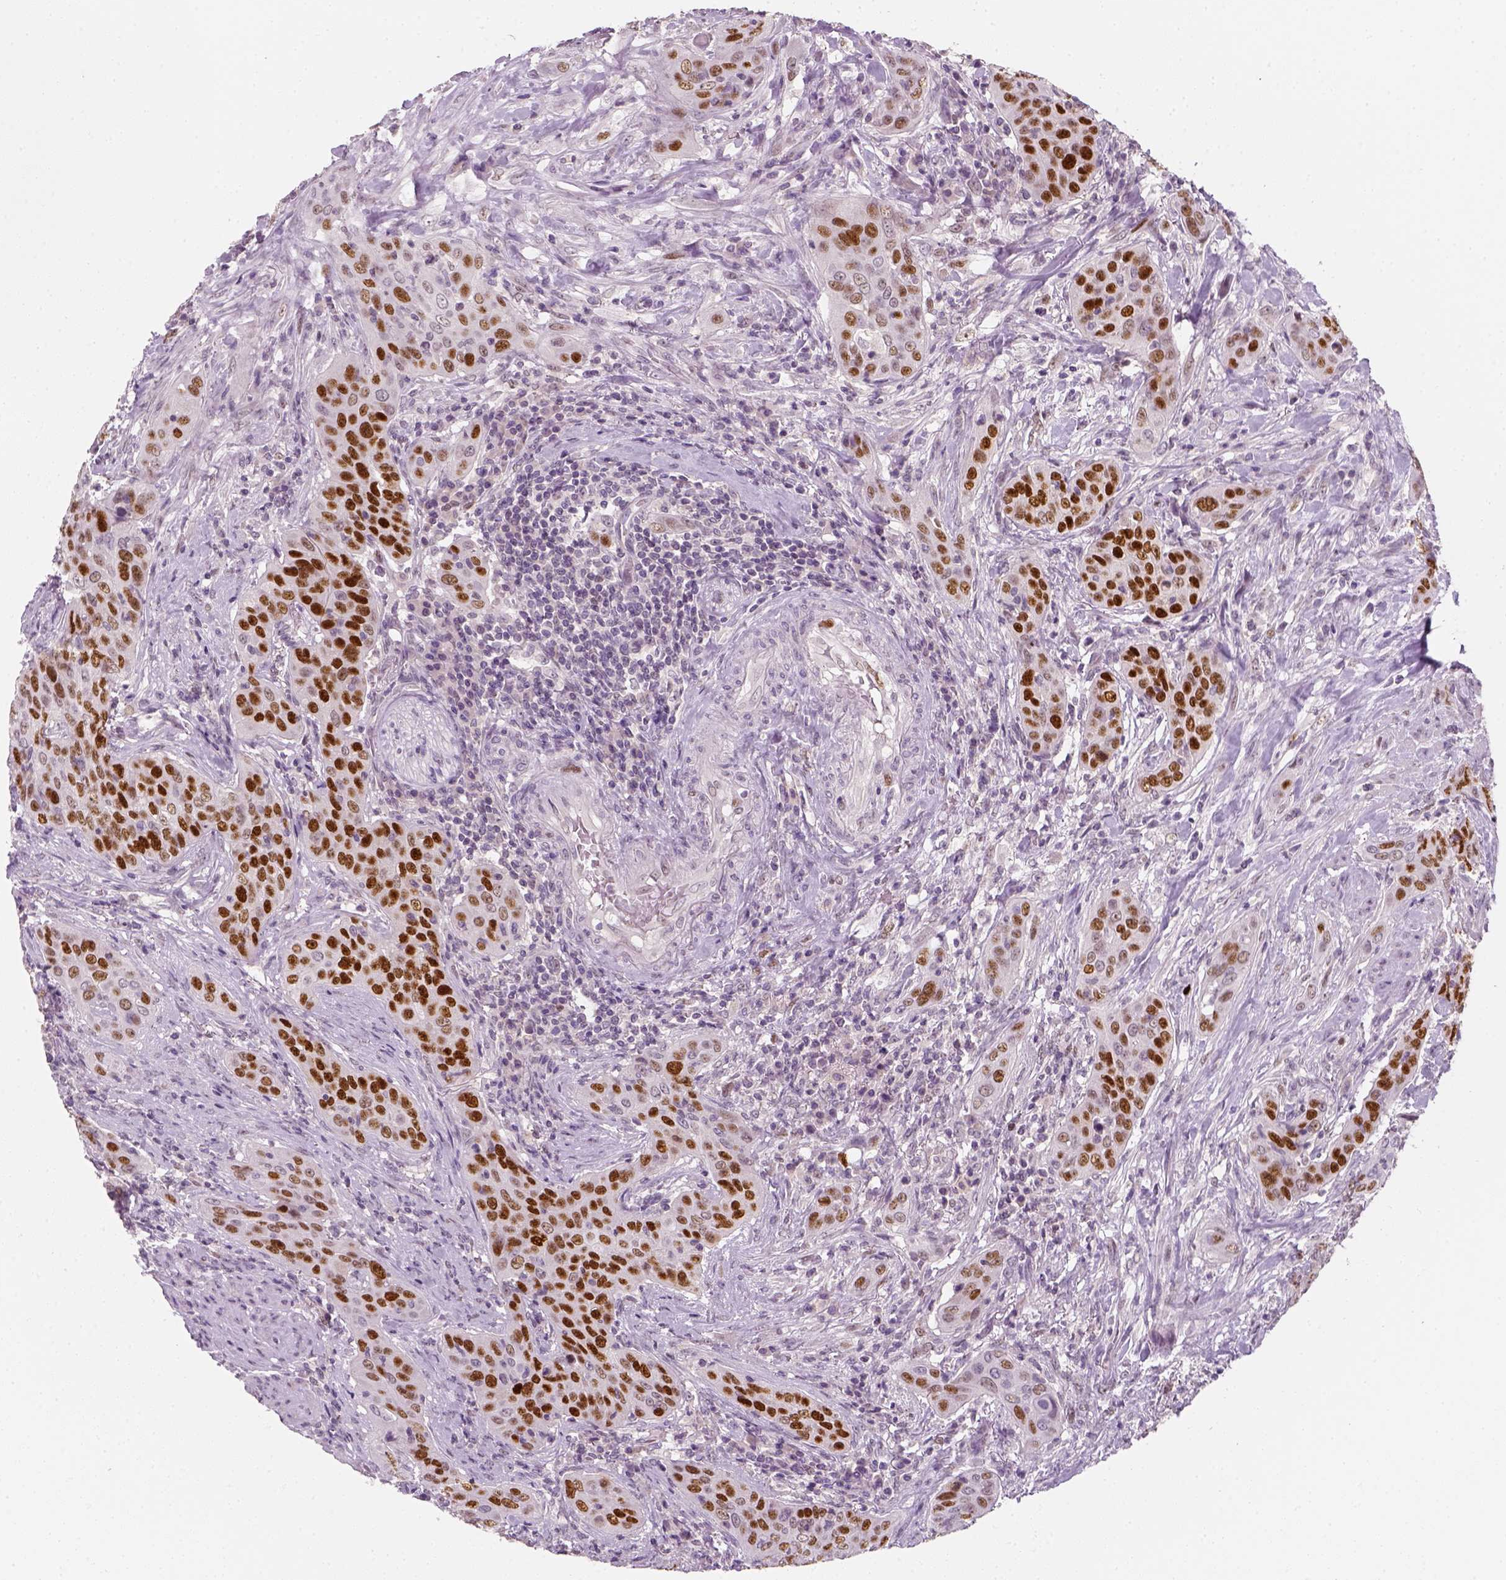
{"staining": {"intensity": "strong", "quantity": ">75%", "location": "nuclear"}, "tissue": "urothelial cancer", "cell_type": "Tumor cells", "image_type": "cancer", "snomed": [{"axis": "morphology", "description": "Urothelial carcinoma, High grade"}, {"axis": "topography", "description": "Urinary bladder"}], "caption": "A brown stain highlights strong nuclear positivity of a protein in human urothelial carcinoma (high-grade) tumor cells.", "gene": "TP53", "patient": {"sex": "male", "age": 82}}